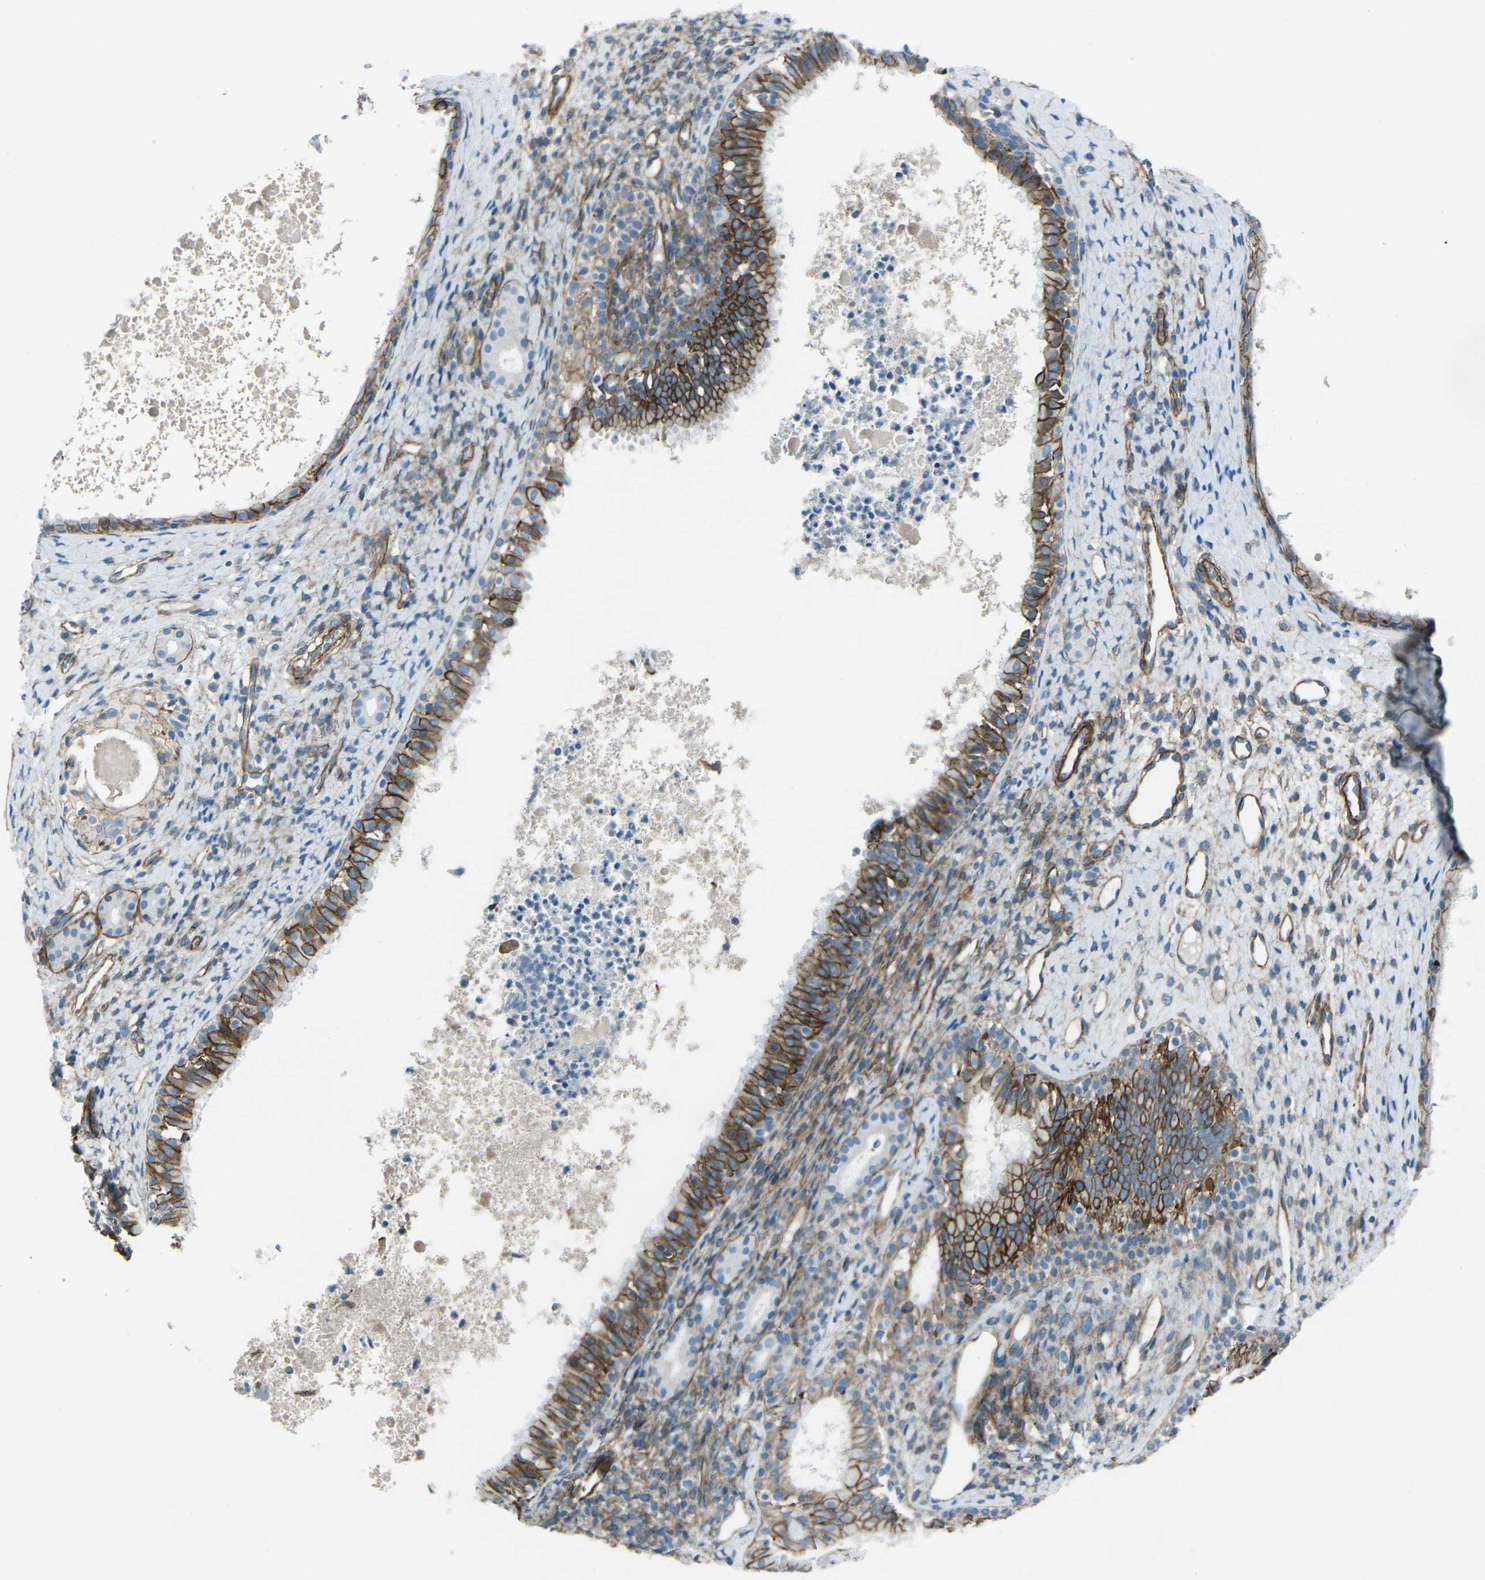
{"staining": {"intensity": "strong", "quantity": ">75%", "location": "cytoplasmic/membranous"}, "tissue": "nasopharynx", "cell_type": "Respiratory epithelial cells", "image_type": "normal", "snomed": [{"axis": "morphology", "description": "Normal tissue, NOS"}, {"axis": "topography", "description": "Nasopharynx"}], "caption": "Strong cytoplasmic/membranous protein staining is seen in approximately >75% of respiratory epithelial cells in nasopharynx. (DAB (3,3'-diaminobenzidine) = brown stain, brightfield microscopy at high magnification).", "gene": "UTRN", "patient": {"sex": "male", "age": 22}}